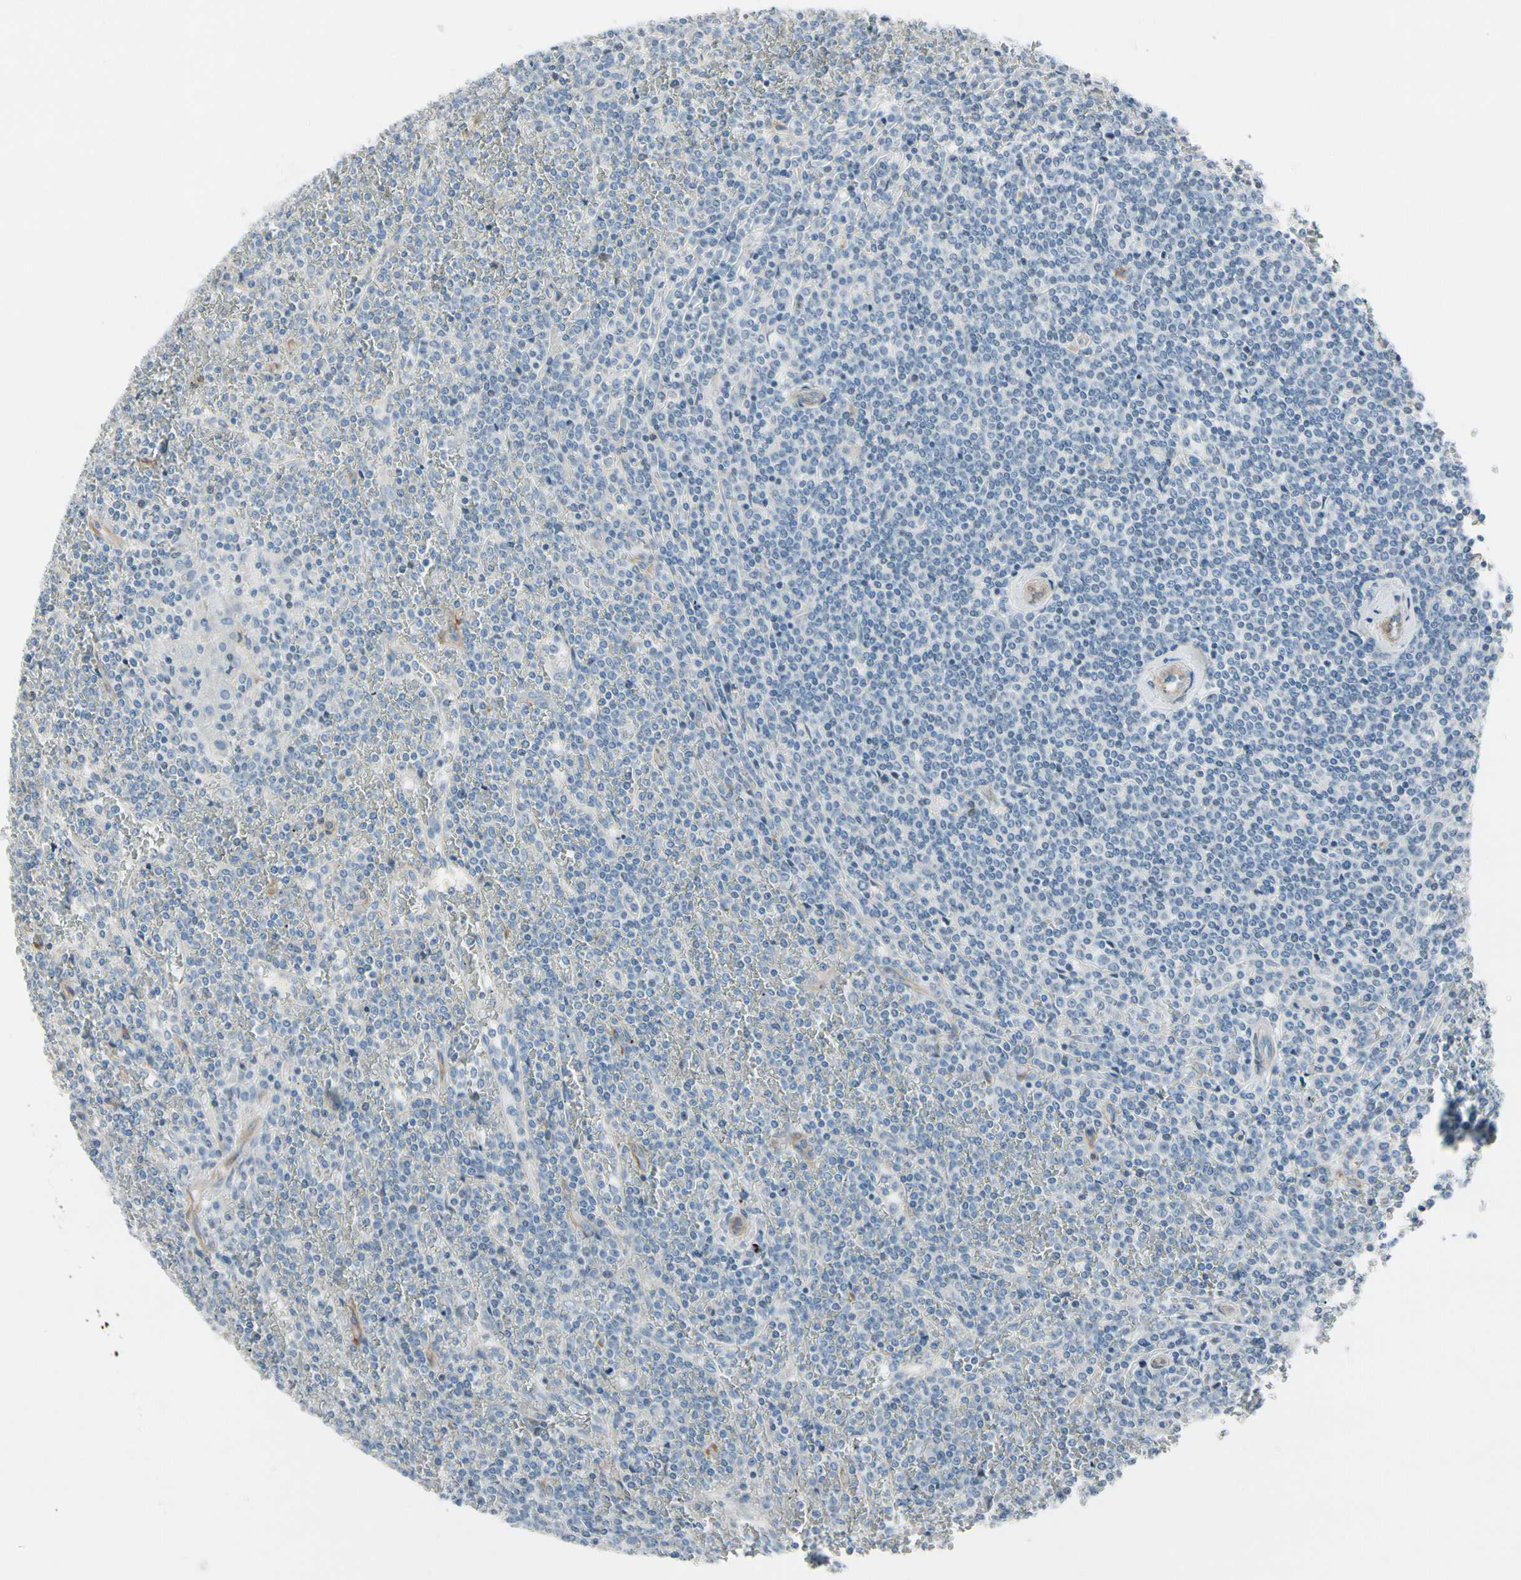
{"staining": {"intensity": "negative", "quantity": "none", "location": "none"}, "tissue": "lymphoma", "cell_type": "Tumor cells", "image_type": "cancer", "snomed": [{"axis": "morphology", "description": "Malignant lymphoma, non-Hodgkin's type, Low grade"}, {"axis": "topography", "description": "Spleen"}], "caption": "Immunohistochemical staining of low-grade malignant lymphoma, non-Hodgkin's type exhibits no significant positivity in tumor cells.", "gene": "MAP2", "patient": {"sex": "female", "age": 19}}